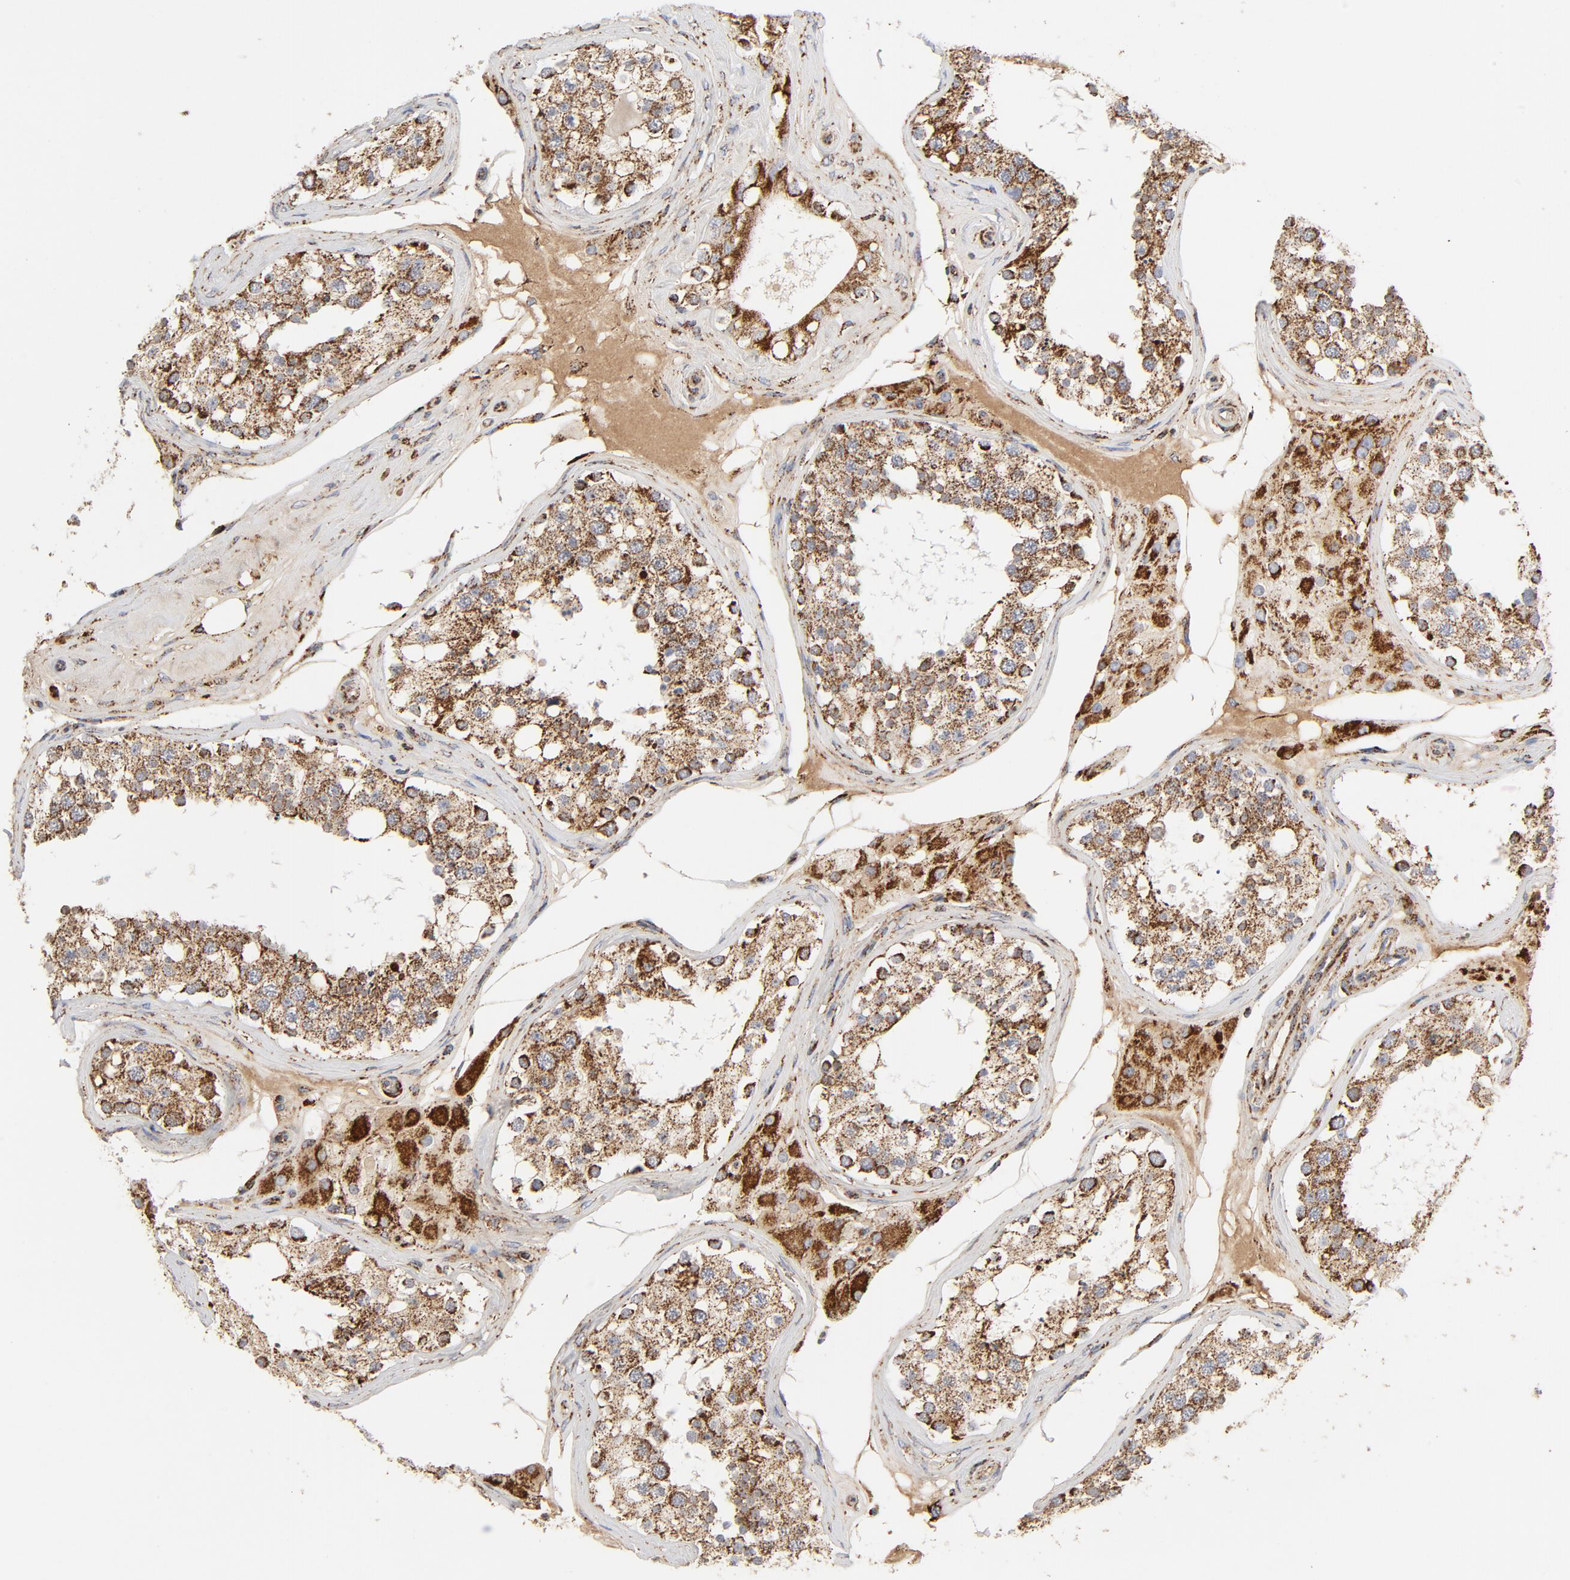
{"staining": {"intensity": "strong", "quantity": "25%-75%", "location": "cytoplasmic/membranous"}, "tissue": "testis", "cell_type": "Cells in seminiferous ducts", "image_type": "normal", "snomed": [{"axis": "morphology", "description": "Normal tissue, NOS"}, {"axis": "topography", "description": "Testis"}], "caption": "Normal testis was stained to show a protein in brown. There is high levels of strong cytoplasmic/membranous staining in approximately 25%-75% of cells in seminiferous ducts. The staining was performed using DAB (3,3'-diaminobenzidine), with brown indicating positive protein expression. Nuclei are stained blue with hematoxylin.", "gene": "PCNX4", "patient": {"sex": "male", "age": 68}}